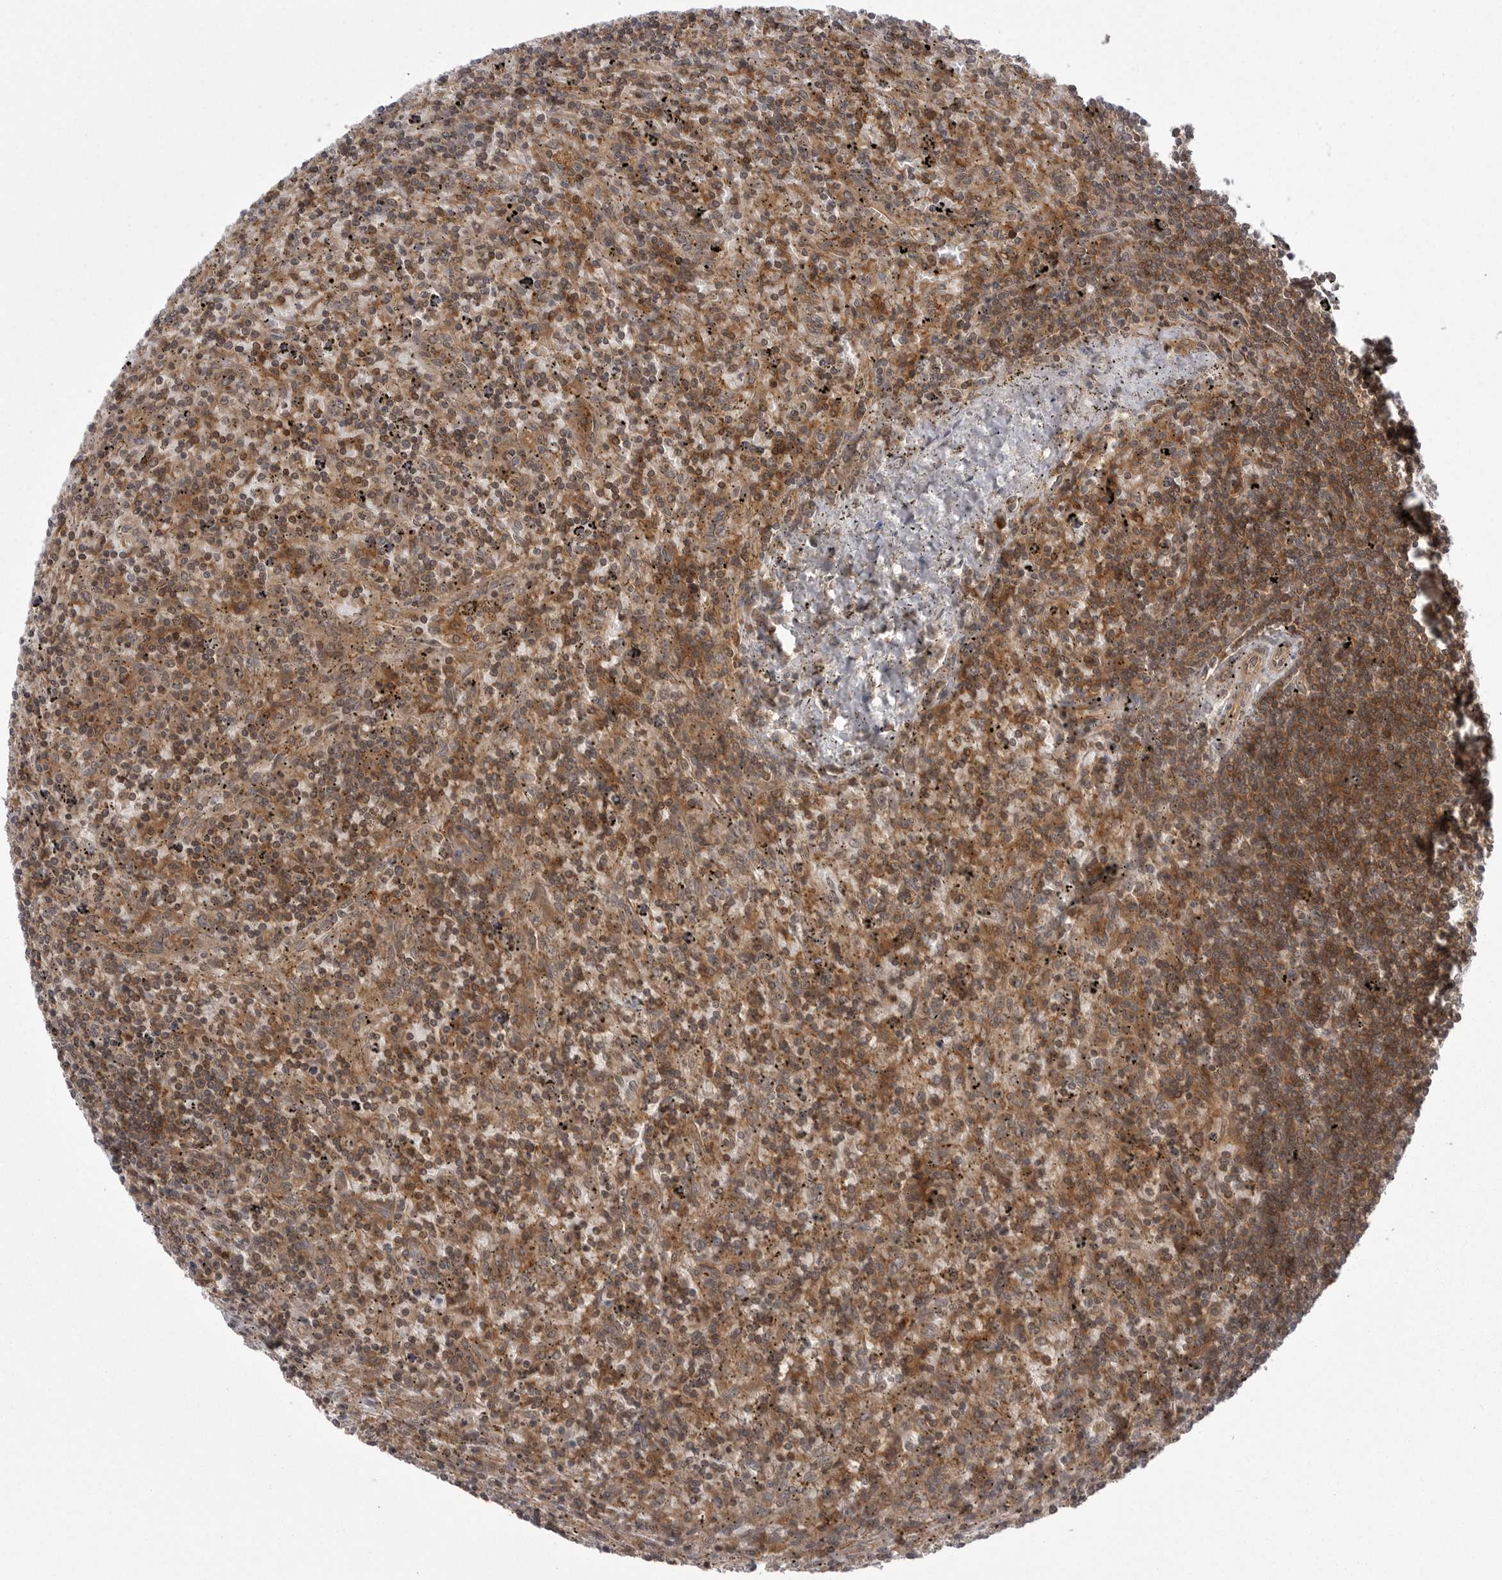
{"staining": {"intensity": "moderate", "quantity": ">75%", "location": "cytoplasmic/membranous"}, "tissue": "lymphoma", "cell_type": "Tumor cells", "image_type": "cancer", "snomed": [{"axis": "morphology", "description": "Malignant lymphoma, non-Hodgkin's type, Low grade"}, {"axis": "topography", "description": "Spleen"}], "caption": "Immunohistochemistry staining of low-grade malignant lymphoma, non-Hodgkin's type, which reveals medium levels of moderate cytoplasmic/membranous positivity in about >75% of tumor cells indicating moderate cytoplasmic/membranous protein positivity. The staining was performed using DAB (3,3'-diaminobenzidine) (brown) for protein detection and nuclei were counterstained in hematoxylin (blue).", "gene": "STK24", "patient": {"sex": "male", "age": 76}}